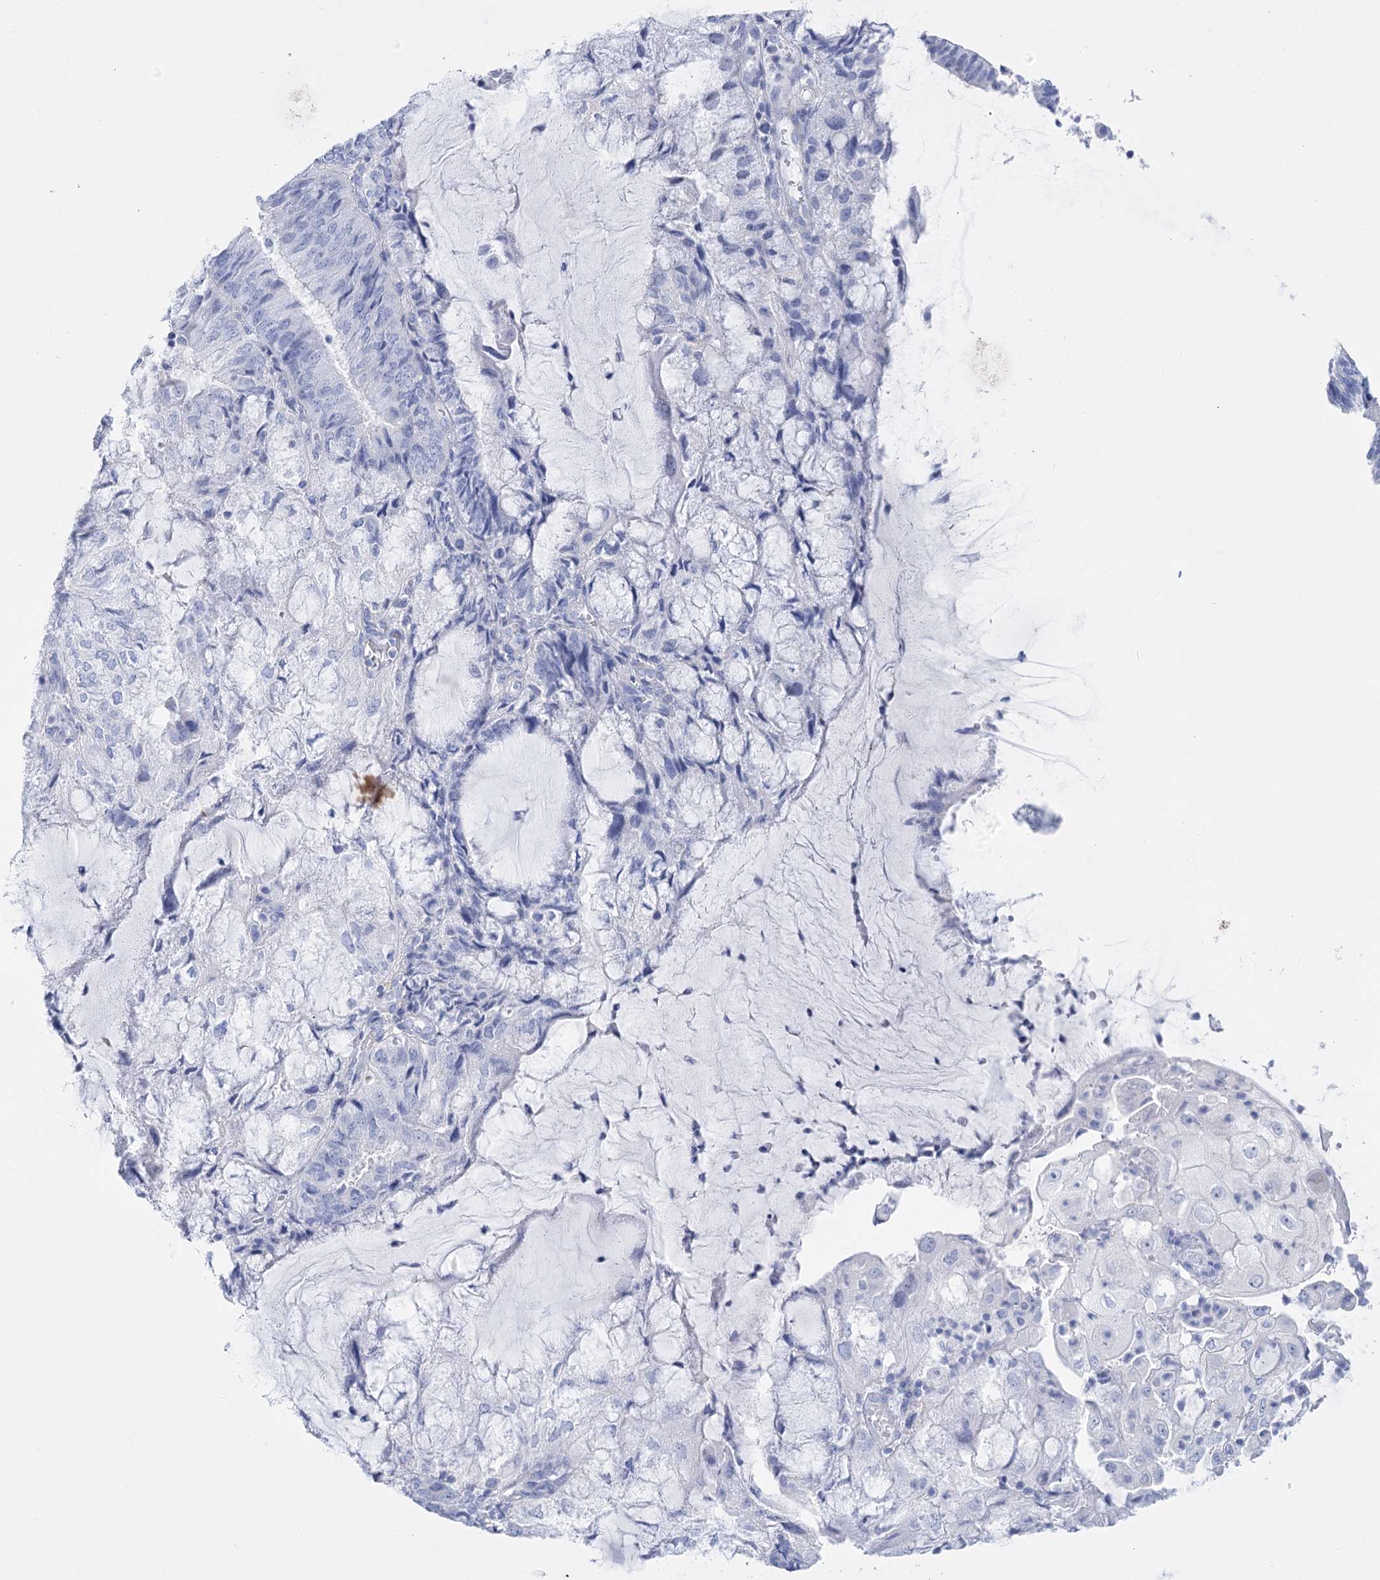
{"staining": {"intensity": "negative", "quantity": "none", "location": "none"}, "tissue": "endometrial cancer", "cell_type": "Tumor cells", "image_type": "cancer", "snomed": [{"axis": "morphology", "description": "Adenocarcinoma, NOS"}, {"axis": "topography", "description": "Endometrium"}], "caption": "High magnification brightfield microscopy of adenocarcinoma (endometrial) stained with DAB (3,3'-diaminobenzidine) (brown) and counterstained with hematoxylin (blue): tumor cells show no significant positivity.", "gene": "PCDHA1", "patient": {"sex": "female", "age": 81}}